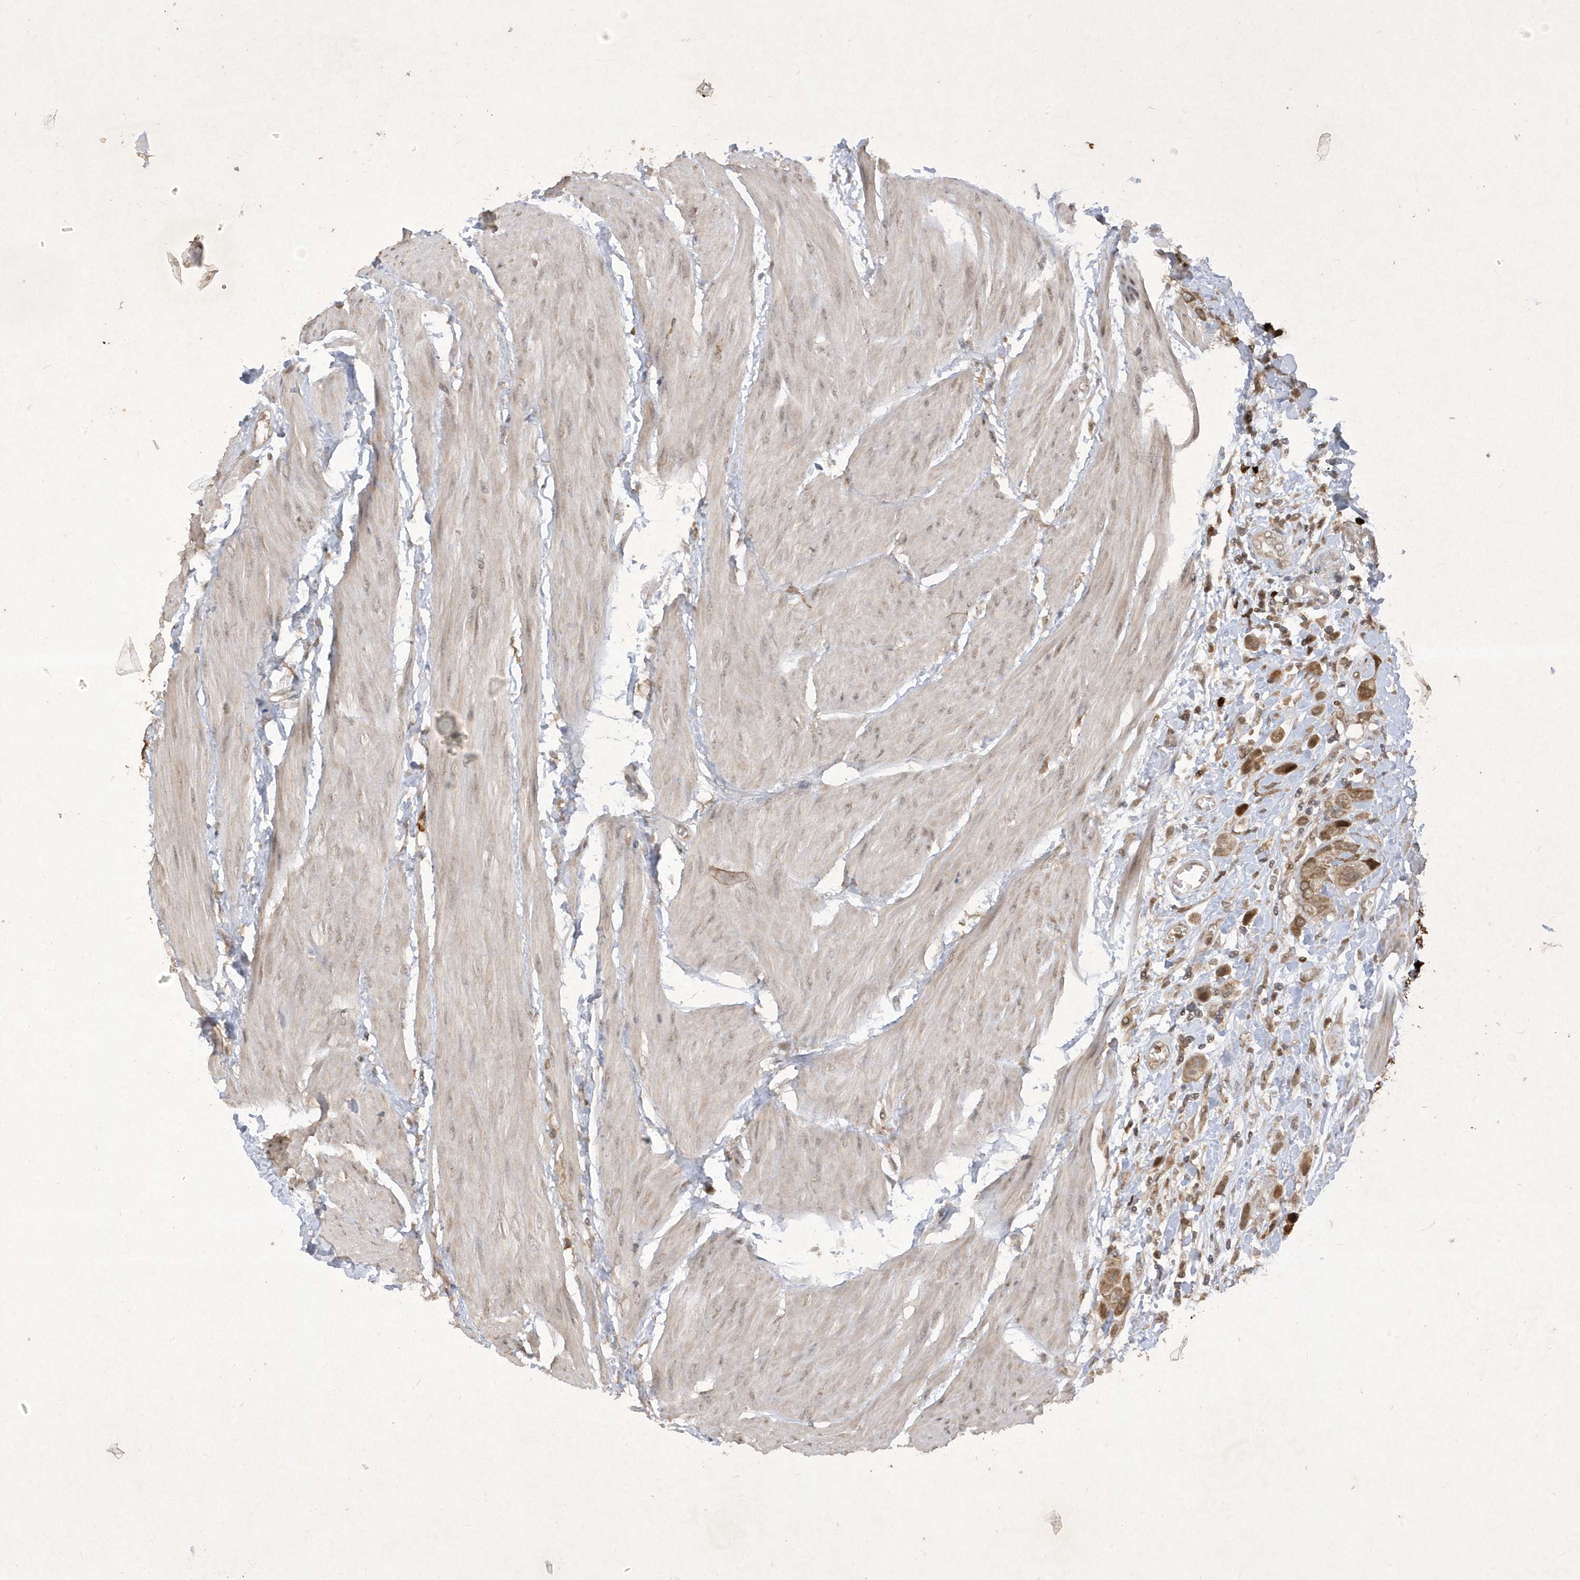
{"staining": {"intensity": "moderate", "quantity": ">75%", "location": "cytoplasmic/membranous"}, "tissue": "urothelial cancer", "cell_type": "Tumor cells", "image_type": "cancer", "snomed": [{"axis": "morphology", "description": "Urothelial carcinoma, High grade"}, {"axis": "topography", "description": "Urinary bladder"}], "caption": "This photomicrograph shows urothelial cancer stained with immunohistochemistry to label a protein in brown. The cytoplasmic/membranous of tumor cells show moderate positivity for the protein. Nuclei are counter-stained blue.", "gene": "ZNF213", "patient": {"sex": "male", "age": 50}}